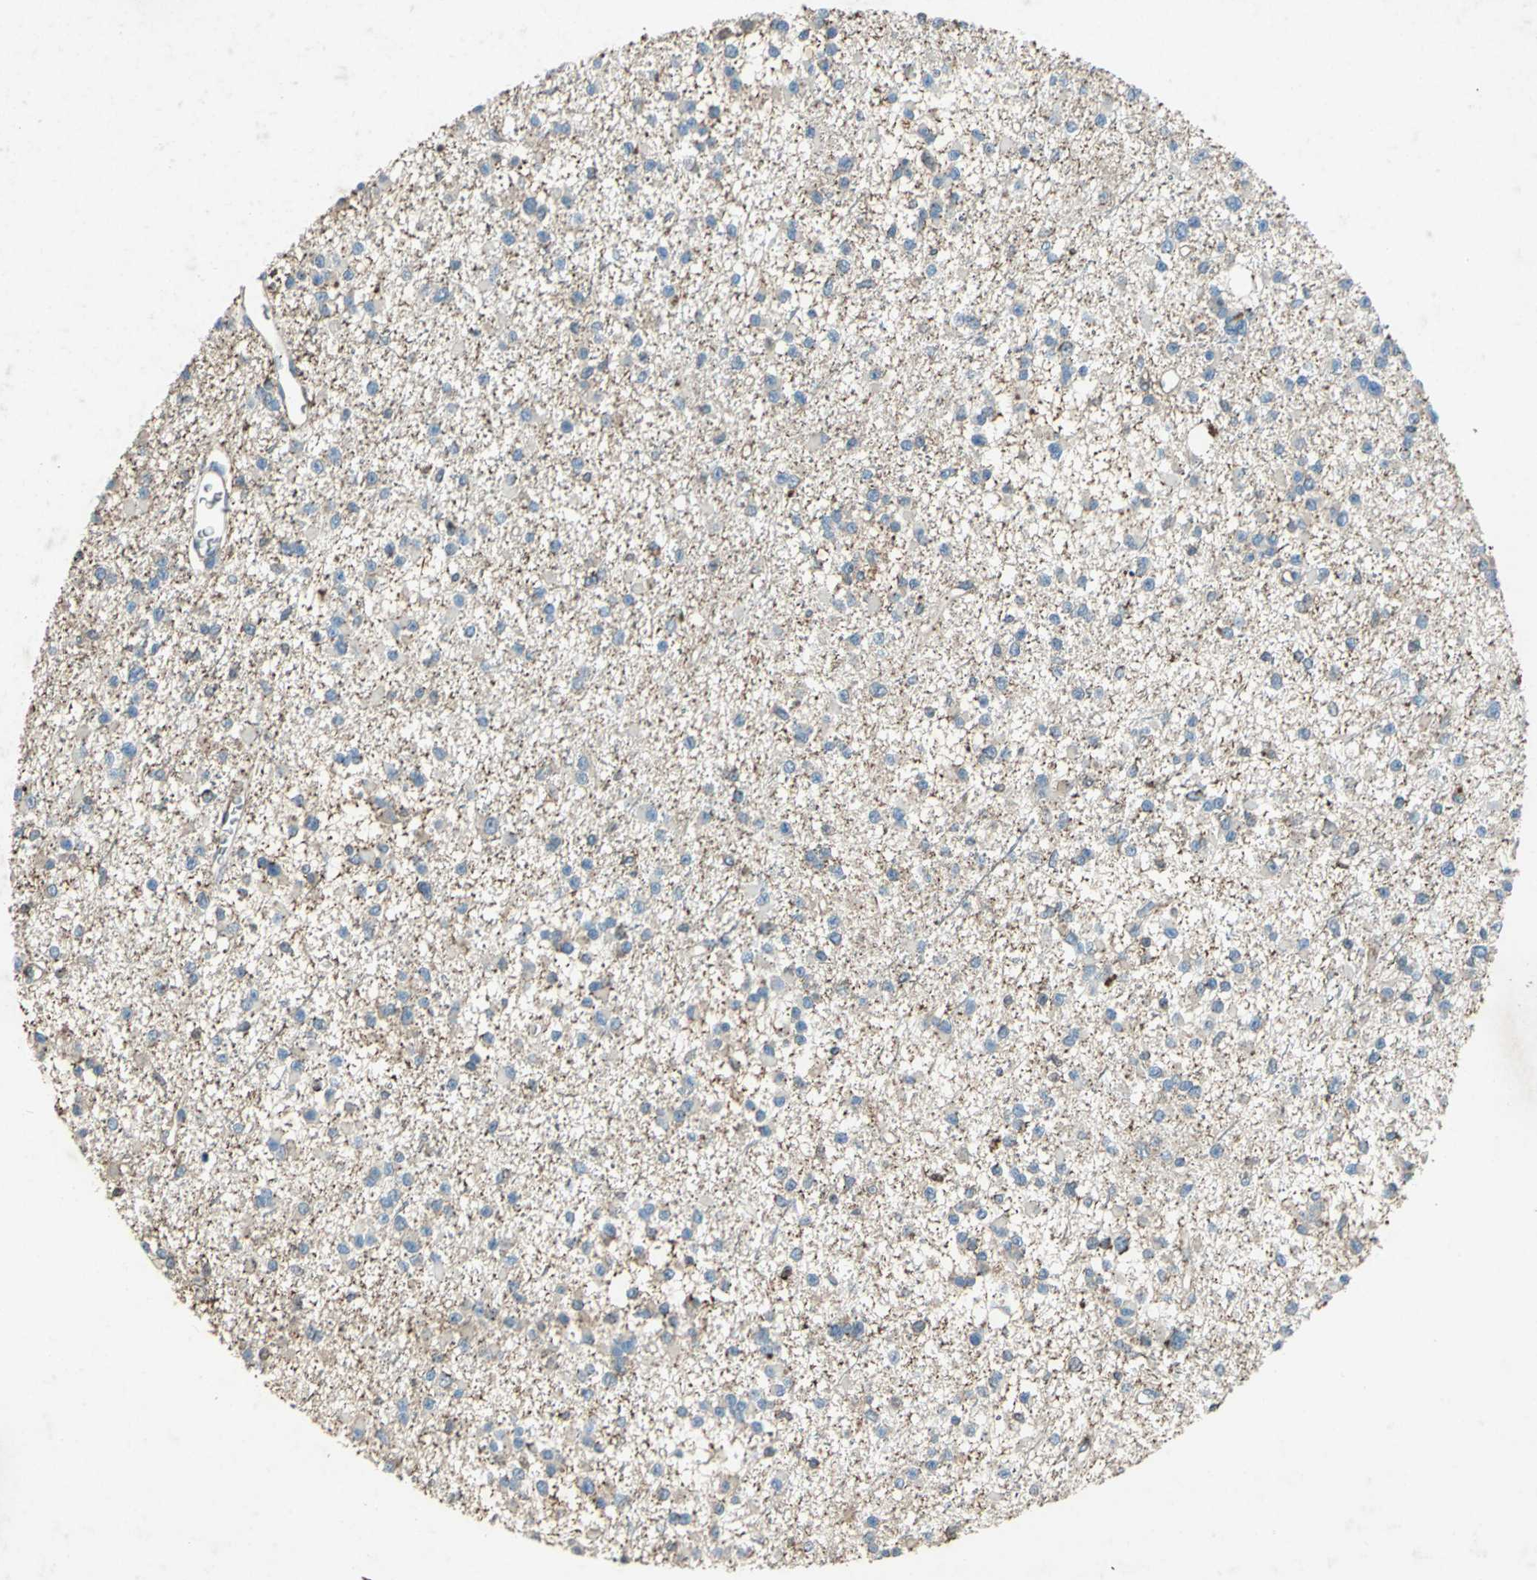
{"staining": {"intensity": "weak", "quantity": "25%-75%", "location": "cytoplasmic/membranous"}, "tissue": "glioma", "cell_type": "Tumor cells", "image_type": "cancer", "snomed": [{"axis": "morphology", "description": "Glioma, malignant, Low grade"}, {"axis": "topography", "description": "Brain"}], "caption": "Tumor cells display weak cytoplasmic/membranous positivity in approximately 25%-75% of cells in glioma.", "gene": "CCR6", "patient": {"sex": "female", "age": 22}}